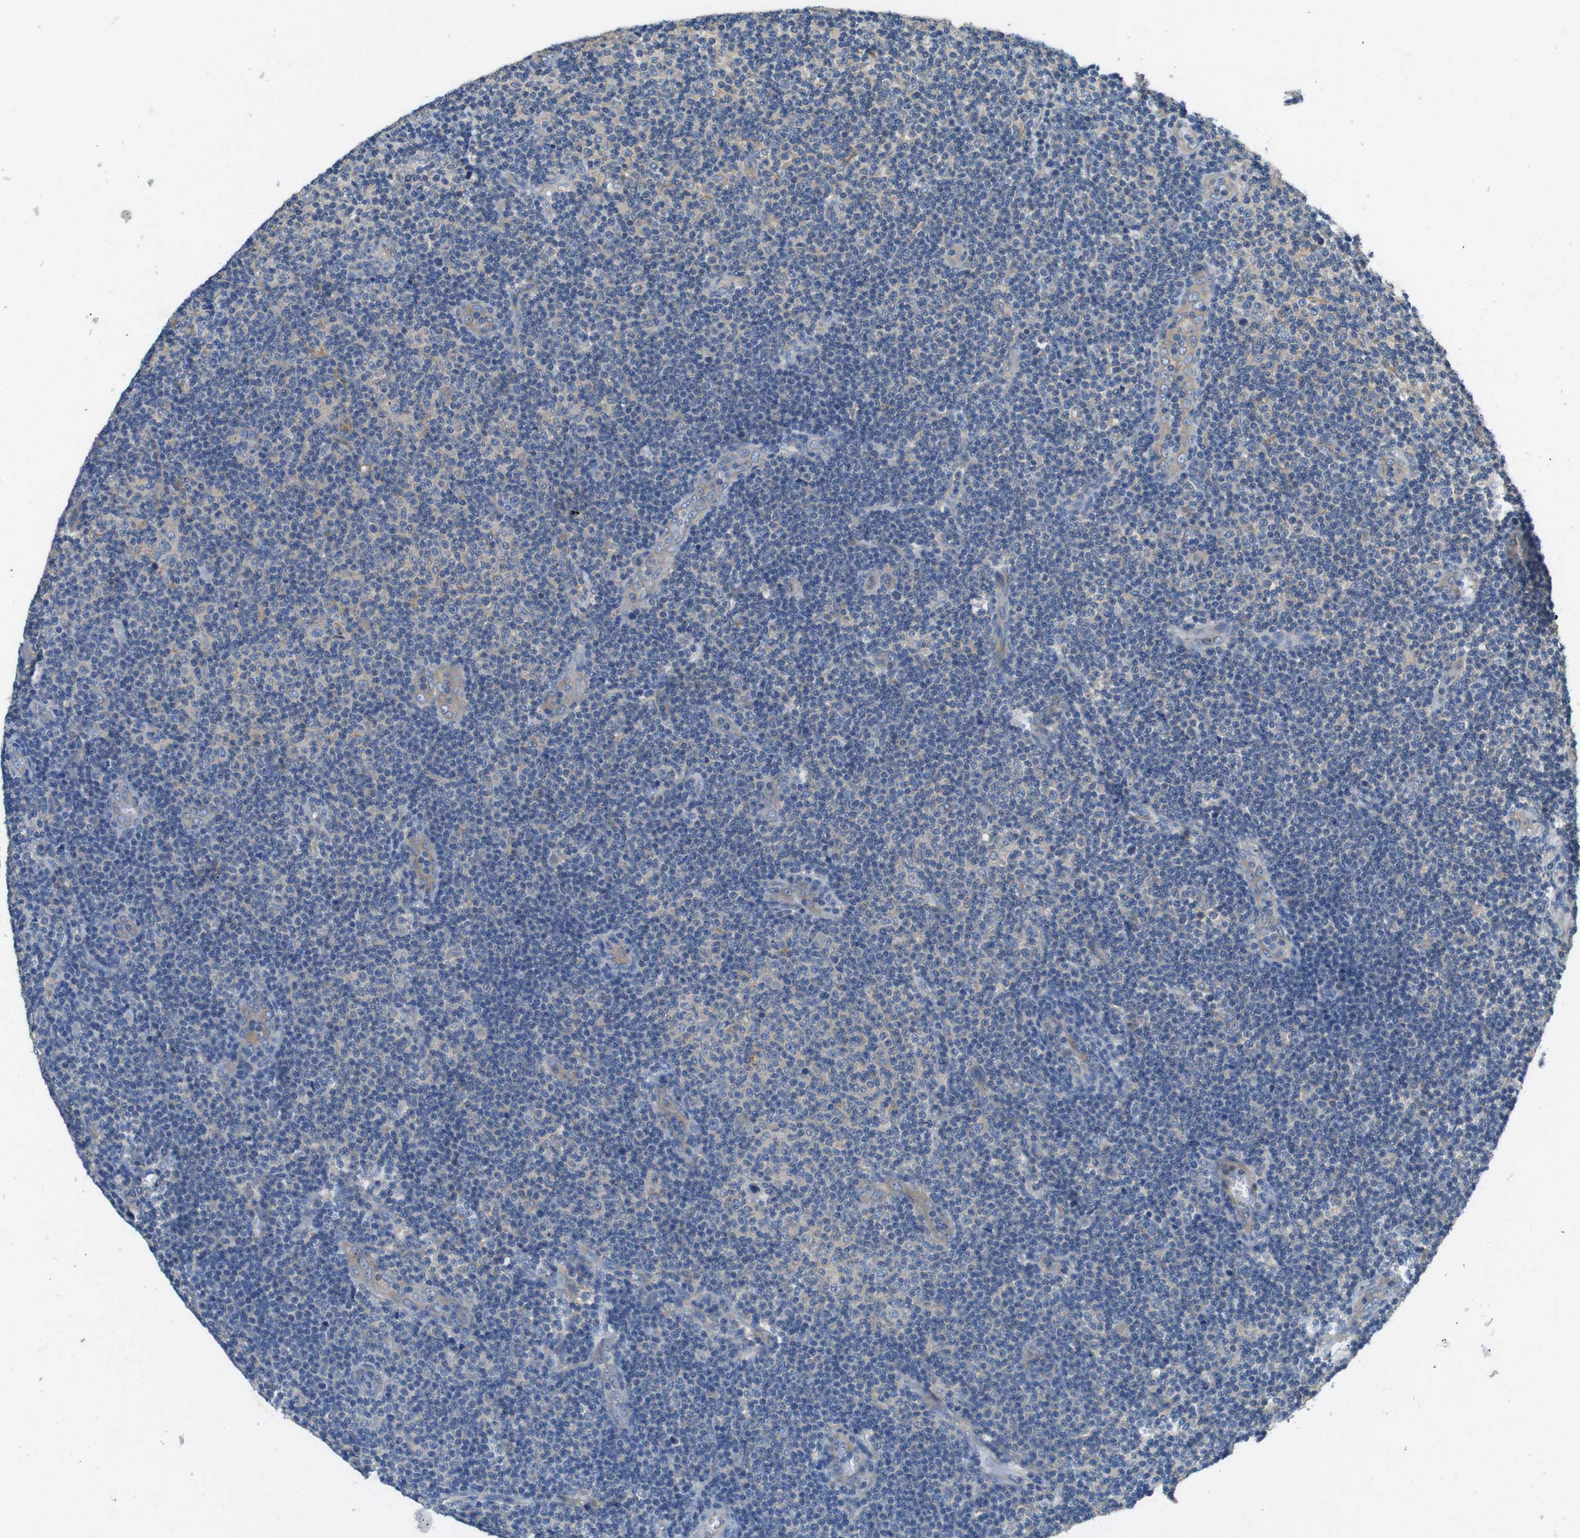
{"staining": {"intensity": "weak", "quantity": "<25%", "location": "cytoplasmic/membranous"}, "tissue": "lymphoma", "cell_type": "Tumor cells", "image_type": "cancer", "snomed": [{"axis": "morphology", "description": "Malignant lymphoma, non-Hodgkin's type, Low grade"}, {"axis": "topography", "description": "Lymph node"}], "caption": "A high-resolution micrograph shows immunohistochemistry staining of lymphoma, which reveals no significant positivity in tumor cells.", "gene": "DCTN1", "patient": {"sex": "male", "age": 83}}